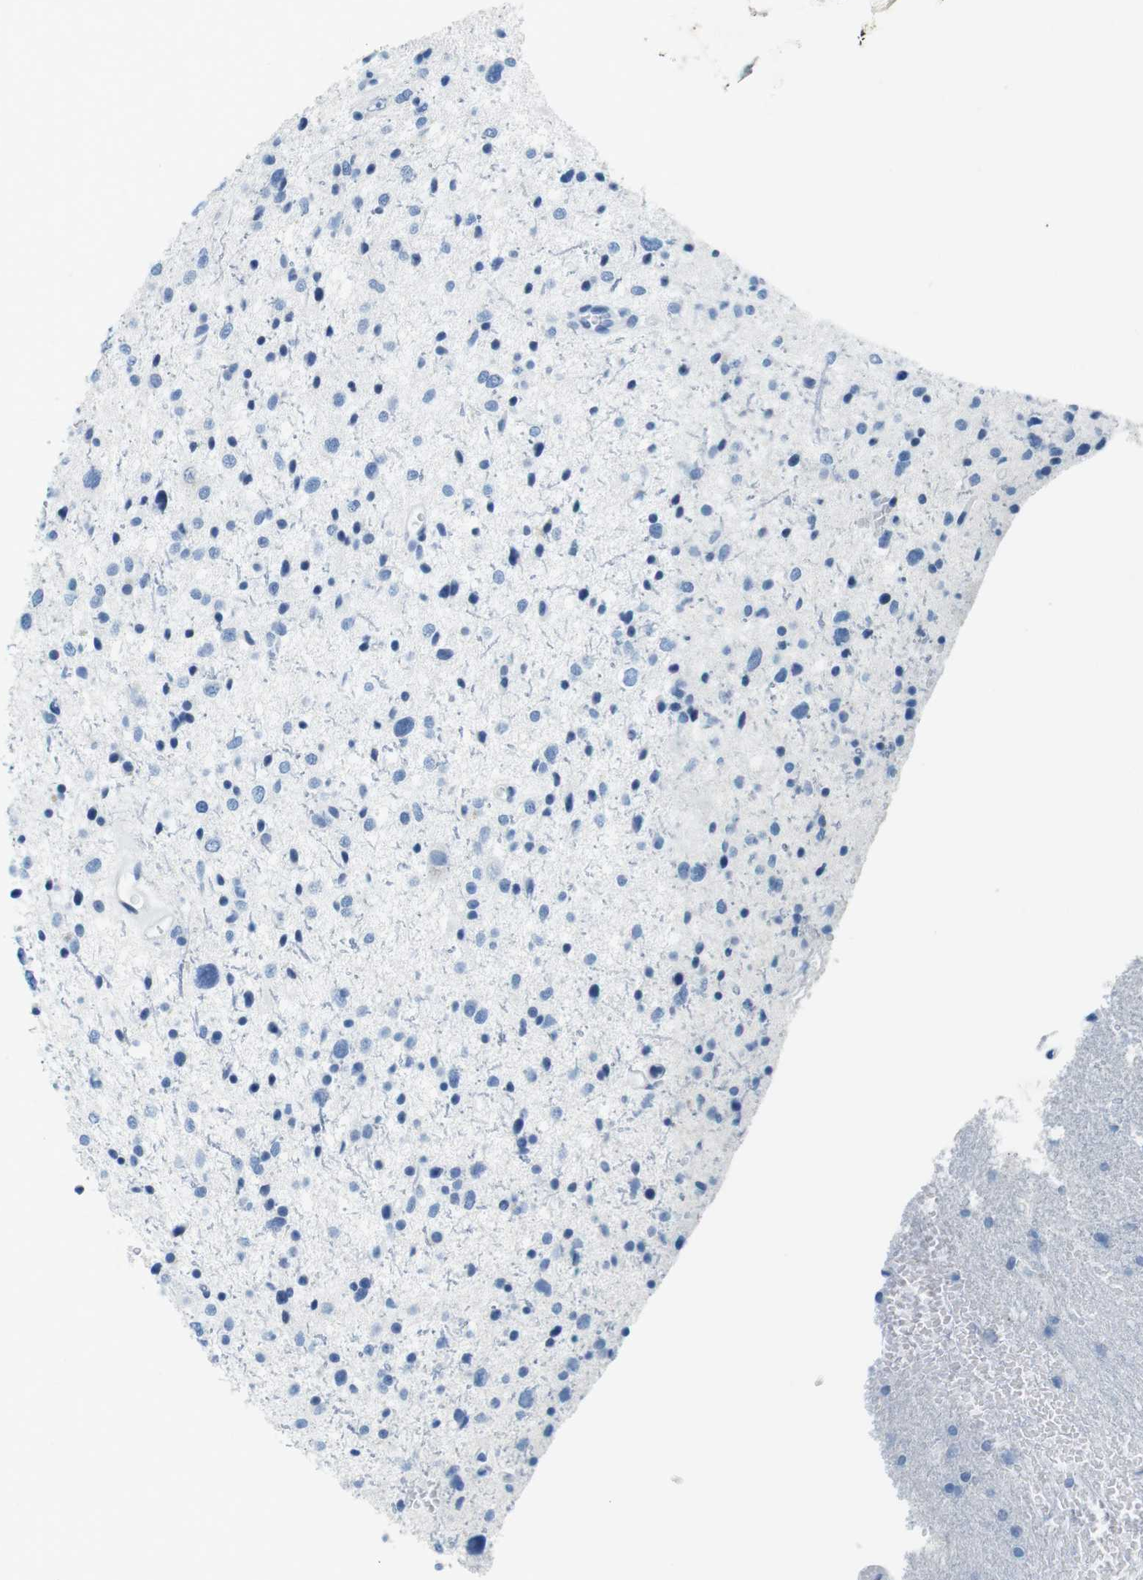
{"staining": {"intensity": "negative", "quantity": "none", "location": "none"}, "tissue": "glioma", "cell_type": "Tumor cells", "image_type": "cancer", "snomed": [{"axis": "morphology", "description": "Glioma, malignant, Low grade"}, {"axis": "topography", "description": "Brain"}], "caption": "This is an IHC image of human malignant low-grade glioma. There is no staining in tumor cells.", "gene": "CYP2C9", "patient": {"sex": "female", "age": 37}}